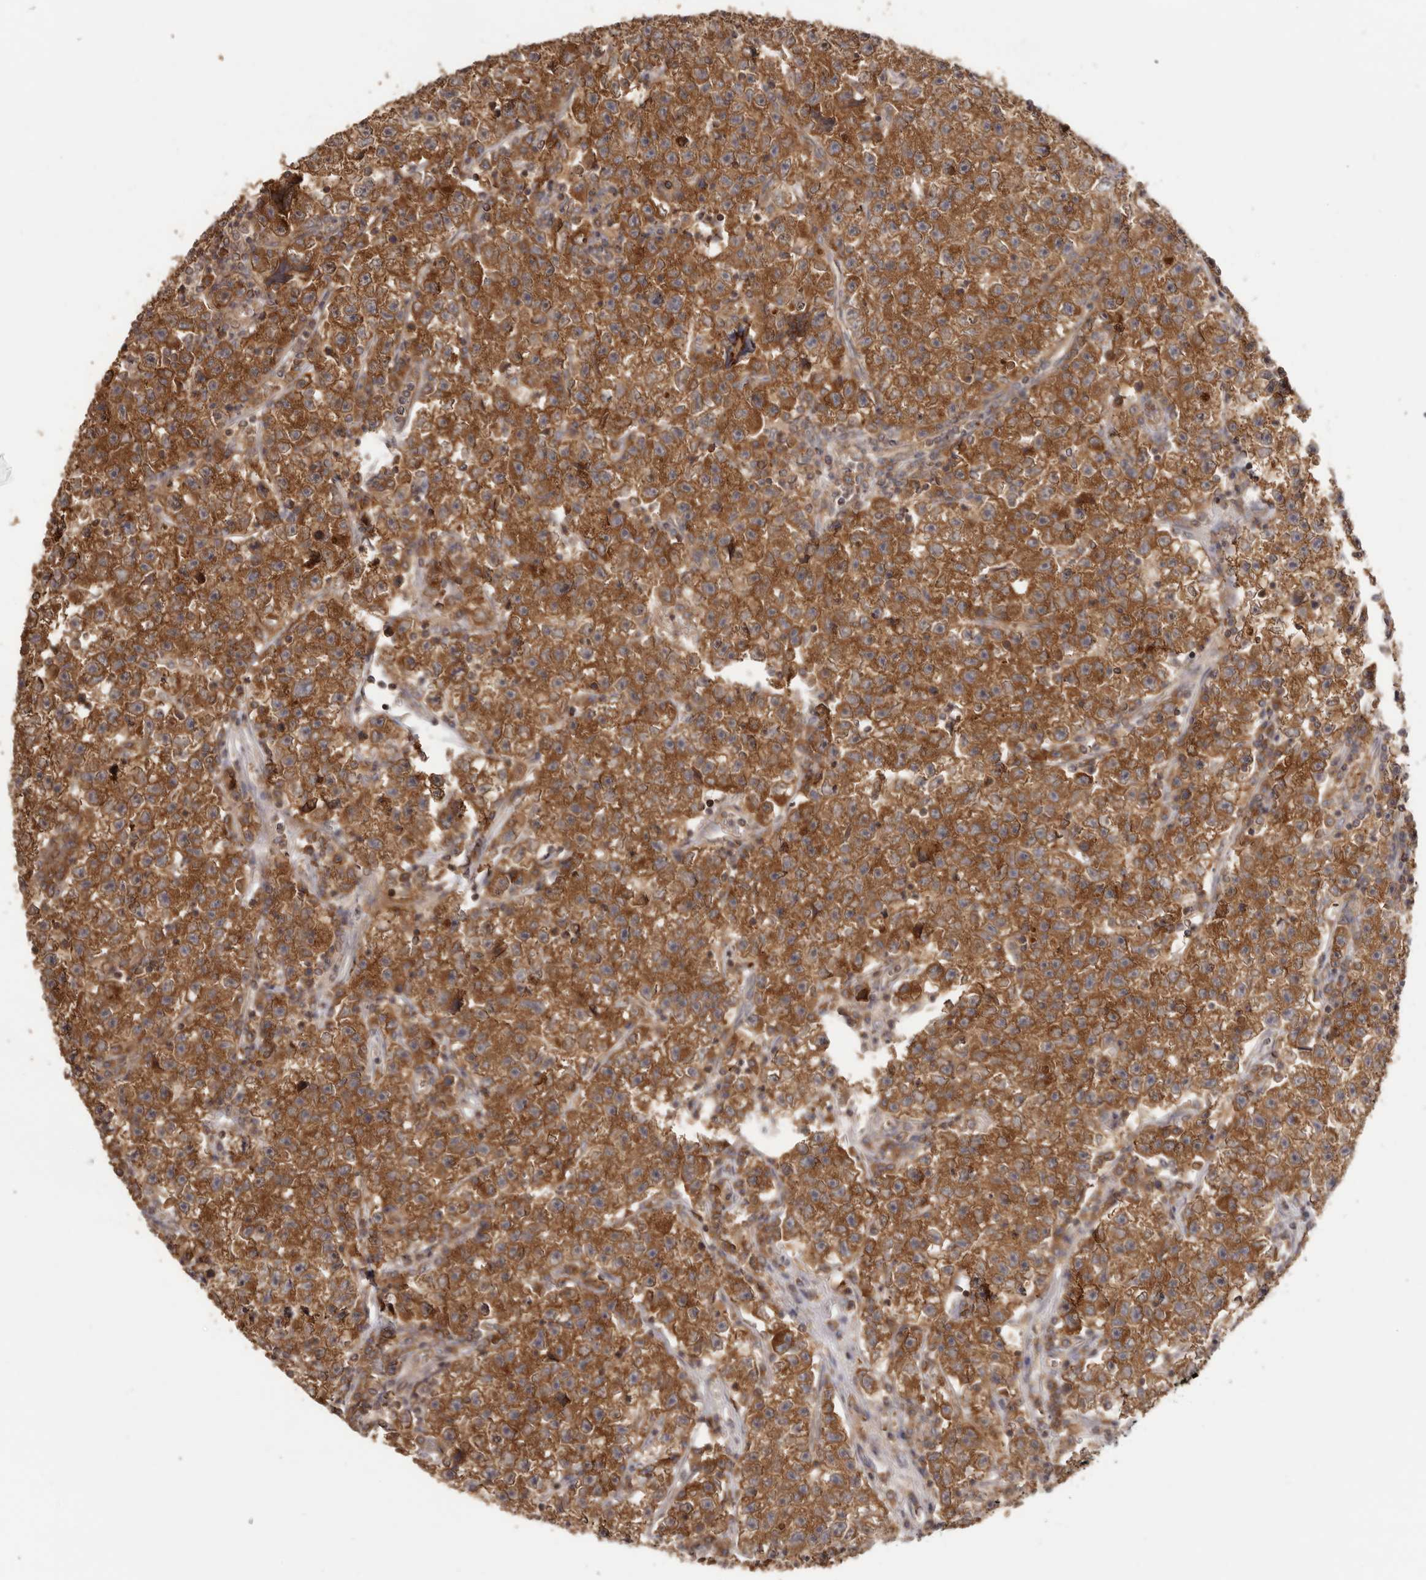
{"staining": {"intensity": "strong", "quantity": ">75%", "location": "cytoplasmic/membranous"}, "tissue": "testis cancer", "cell_type": "Tumor cells", "image_type": "cancer", "snomed": [{"axis": "morphology", "description": "Seminoma, NOS"}, {"axis": "topography", "description": "Testis"}], "caption": "Testis seminoma was stained to show a protein in brown. There is high levels of strong cytoplasmic/membranous staining in approximately >75% of tumor cells.", "gene": "EEF1E1", "patient": {"sex": "male", "age": 22}}